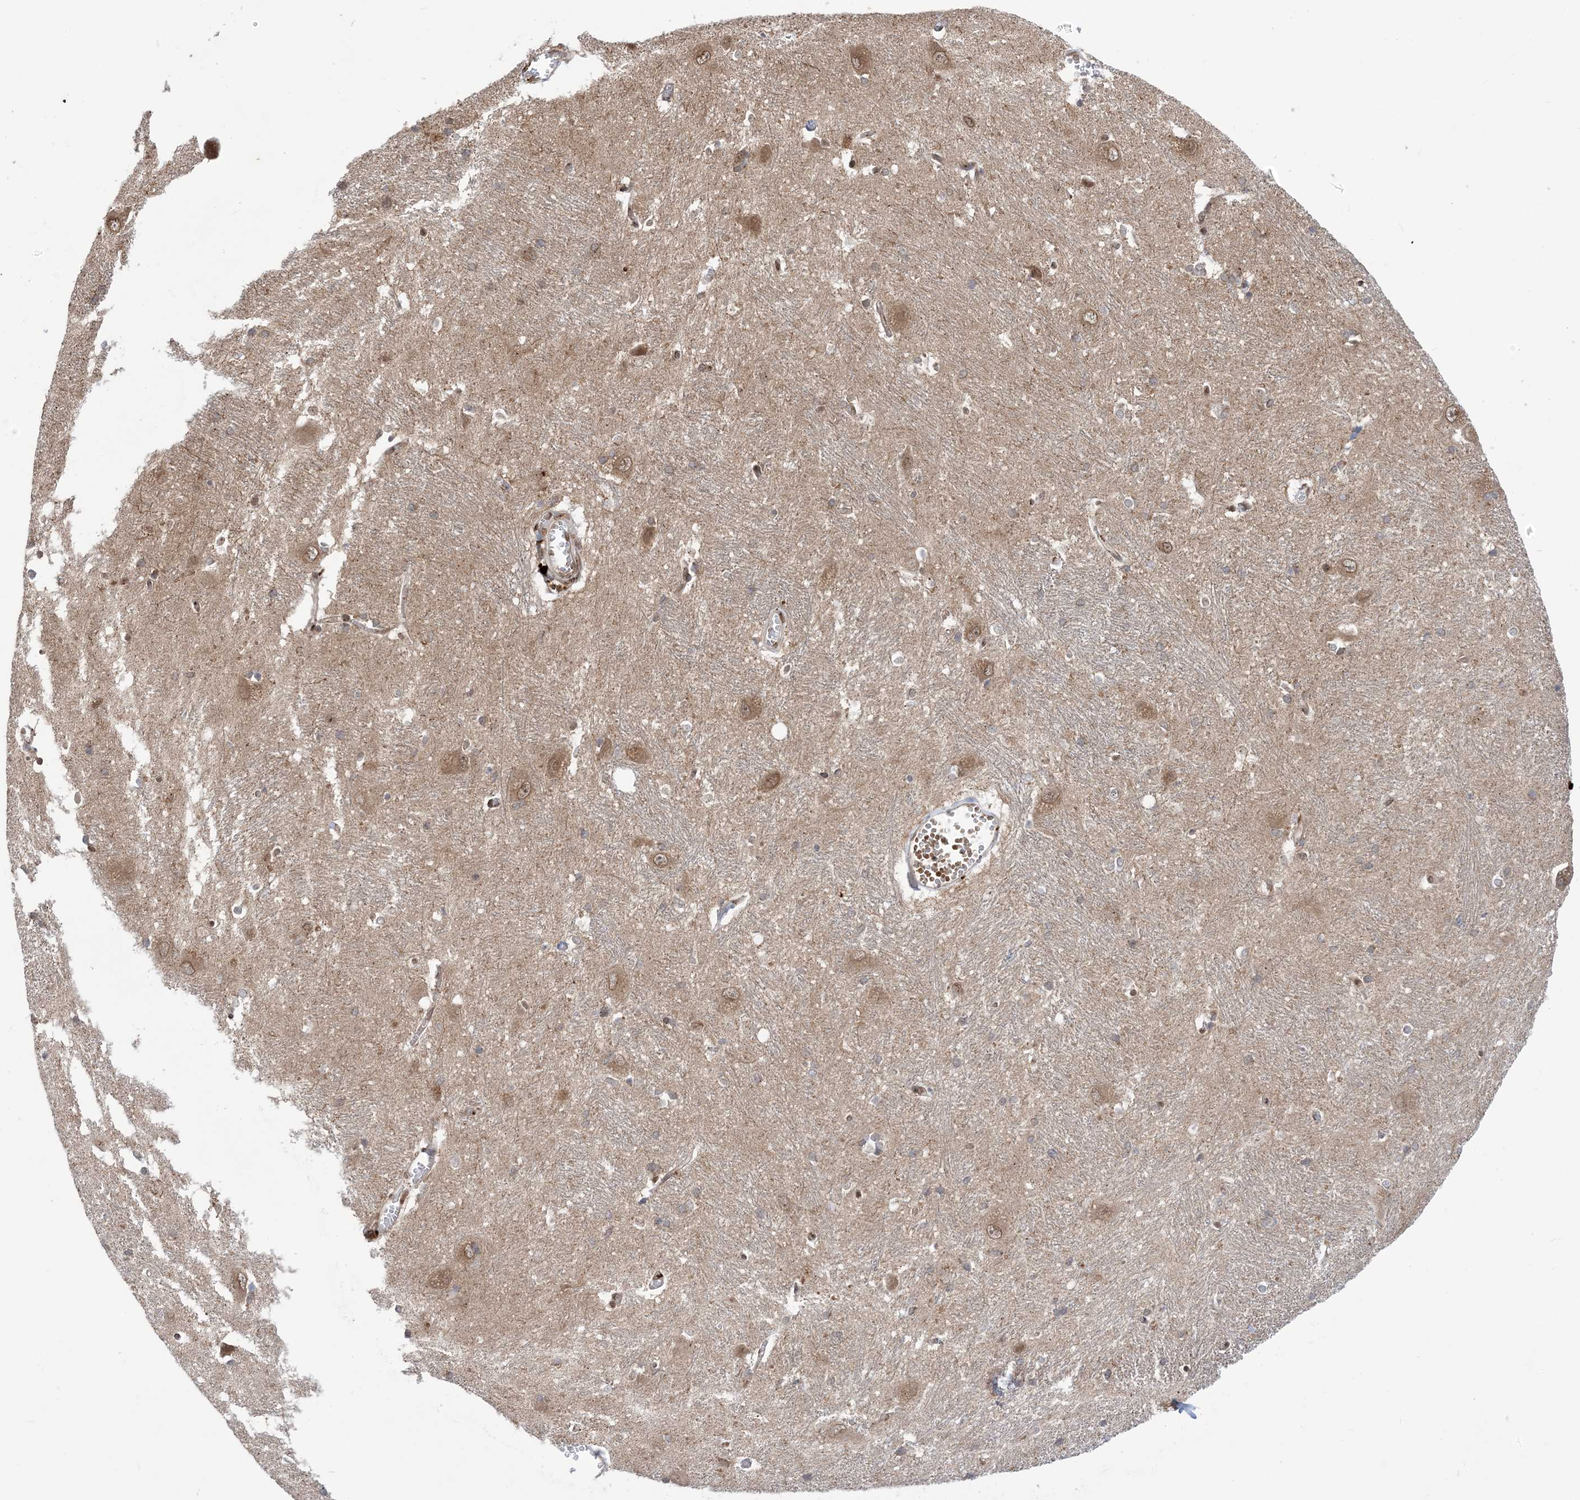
{"staining": {"intensity": "weak", "quantity": "<25%", "location": "cytoplasmic/membranous"}, "tissue": "caudate", "cell_type": "Glial cells", "image_type": "normal", "snomed": [{"axis": "morphology", "description": "Normal tissue, NOS"}, {"axis": "topography", "description": "Lateral ventricle wall"}], "caption": "Caudate stained for a protein using immunohistochemistry (IHC) displays no staining glial cells.", "gene": "CASP4", "patient": {"sex": "male", "age": 37}}